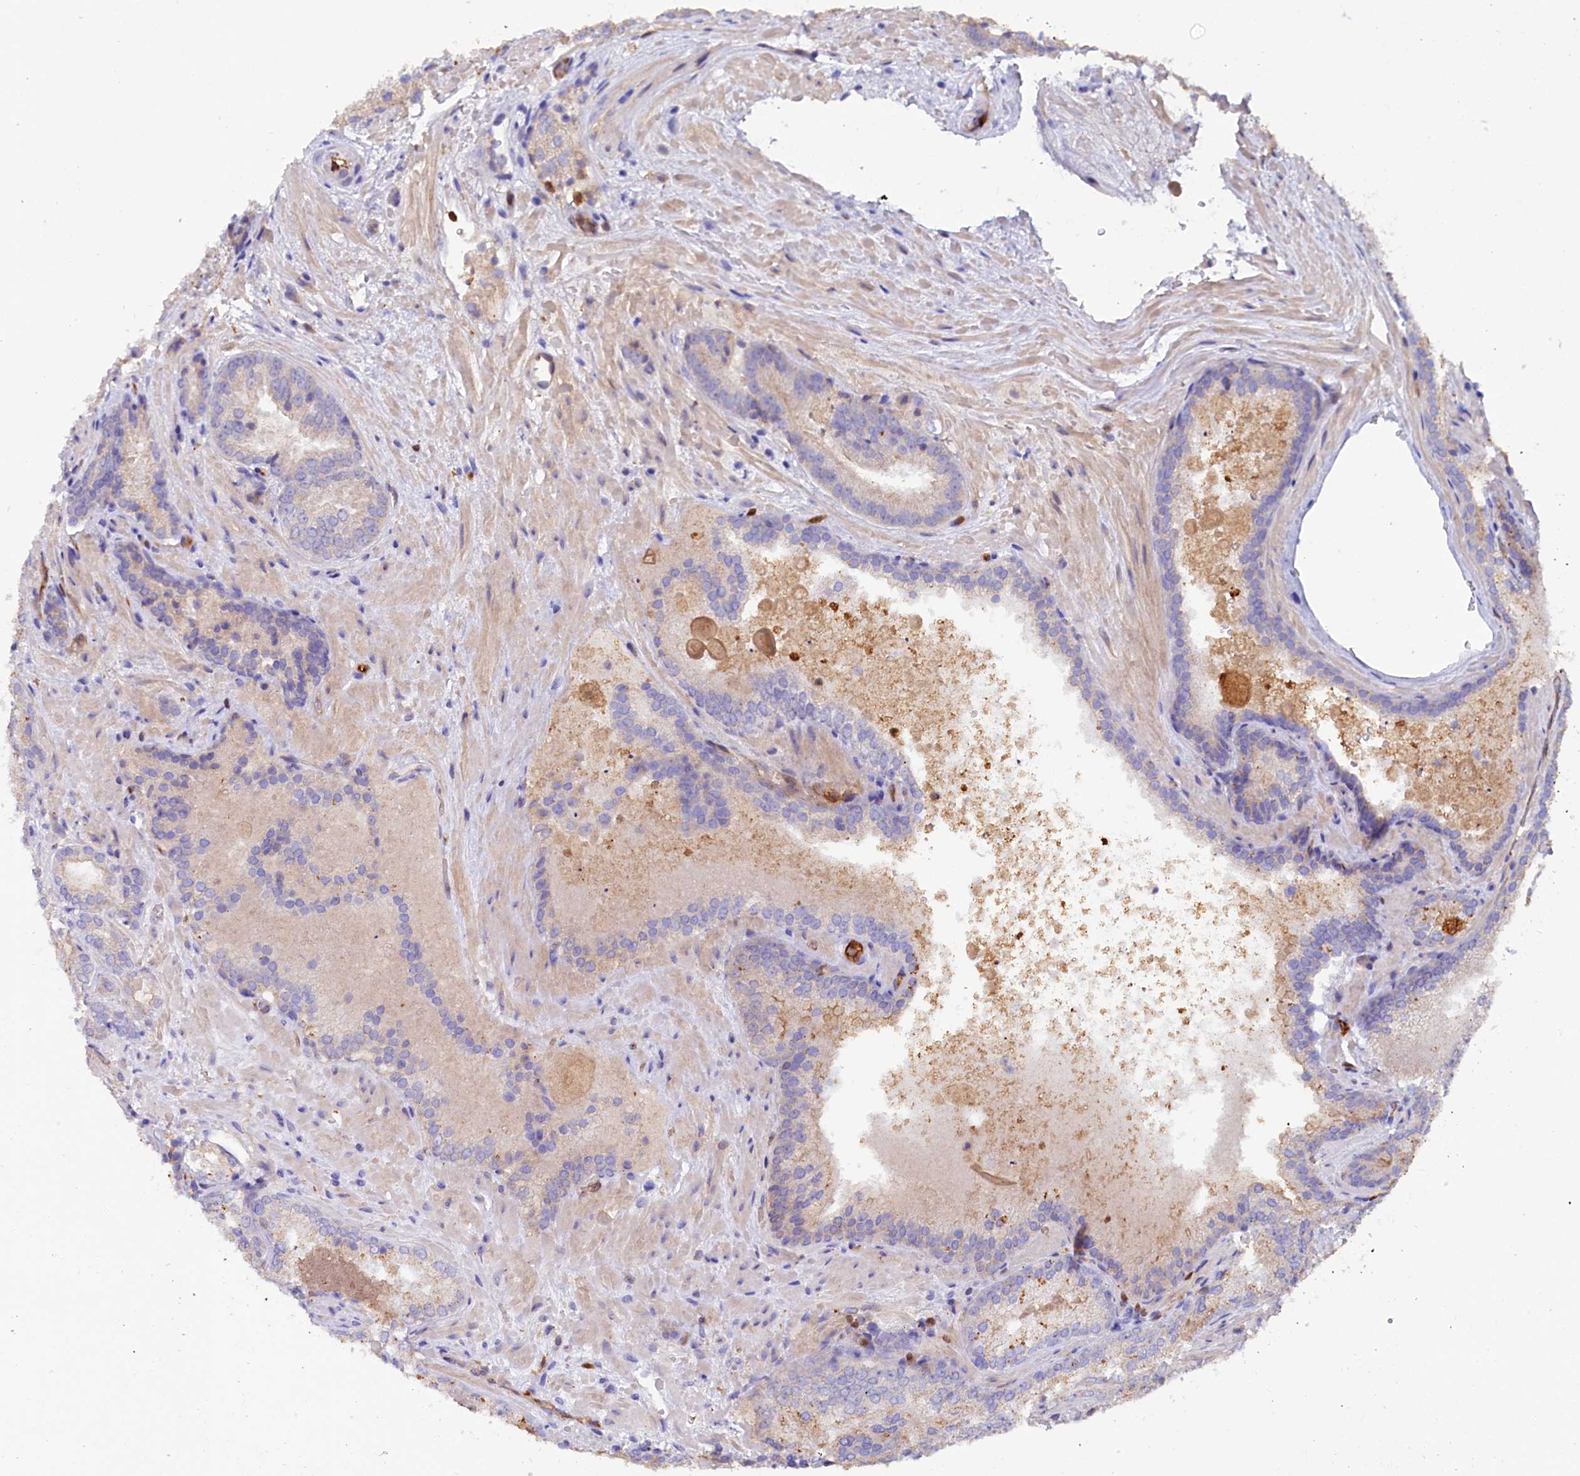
{"staining": {"intensity": "negative", "quantity": "none", "location": "none"}, "tissue": "prostate cancer", "cell_type": "Tumor cells", "image_type": "cancer", "snomed": [{"axis": "morphology", "description": "Adenocarcinoma, Low grade"}, {"axis": "topography", "description": "Prostate"}], "caption": "This histopathology image is of prostate cancer (adenocarcinoma (low-grade)) stained with IHC to label a protein in brown with the nuclei are counter-stained blue. There is no staining in tumor cells. (Brightfield microscopy of DAB IHC at high magnification).", "gene": "IL17RD", "patient": {"sex": "male", "age": 74}}